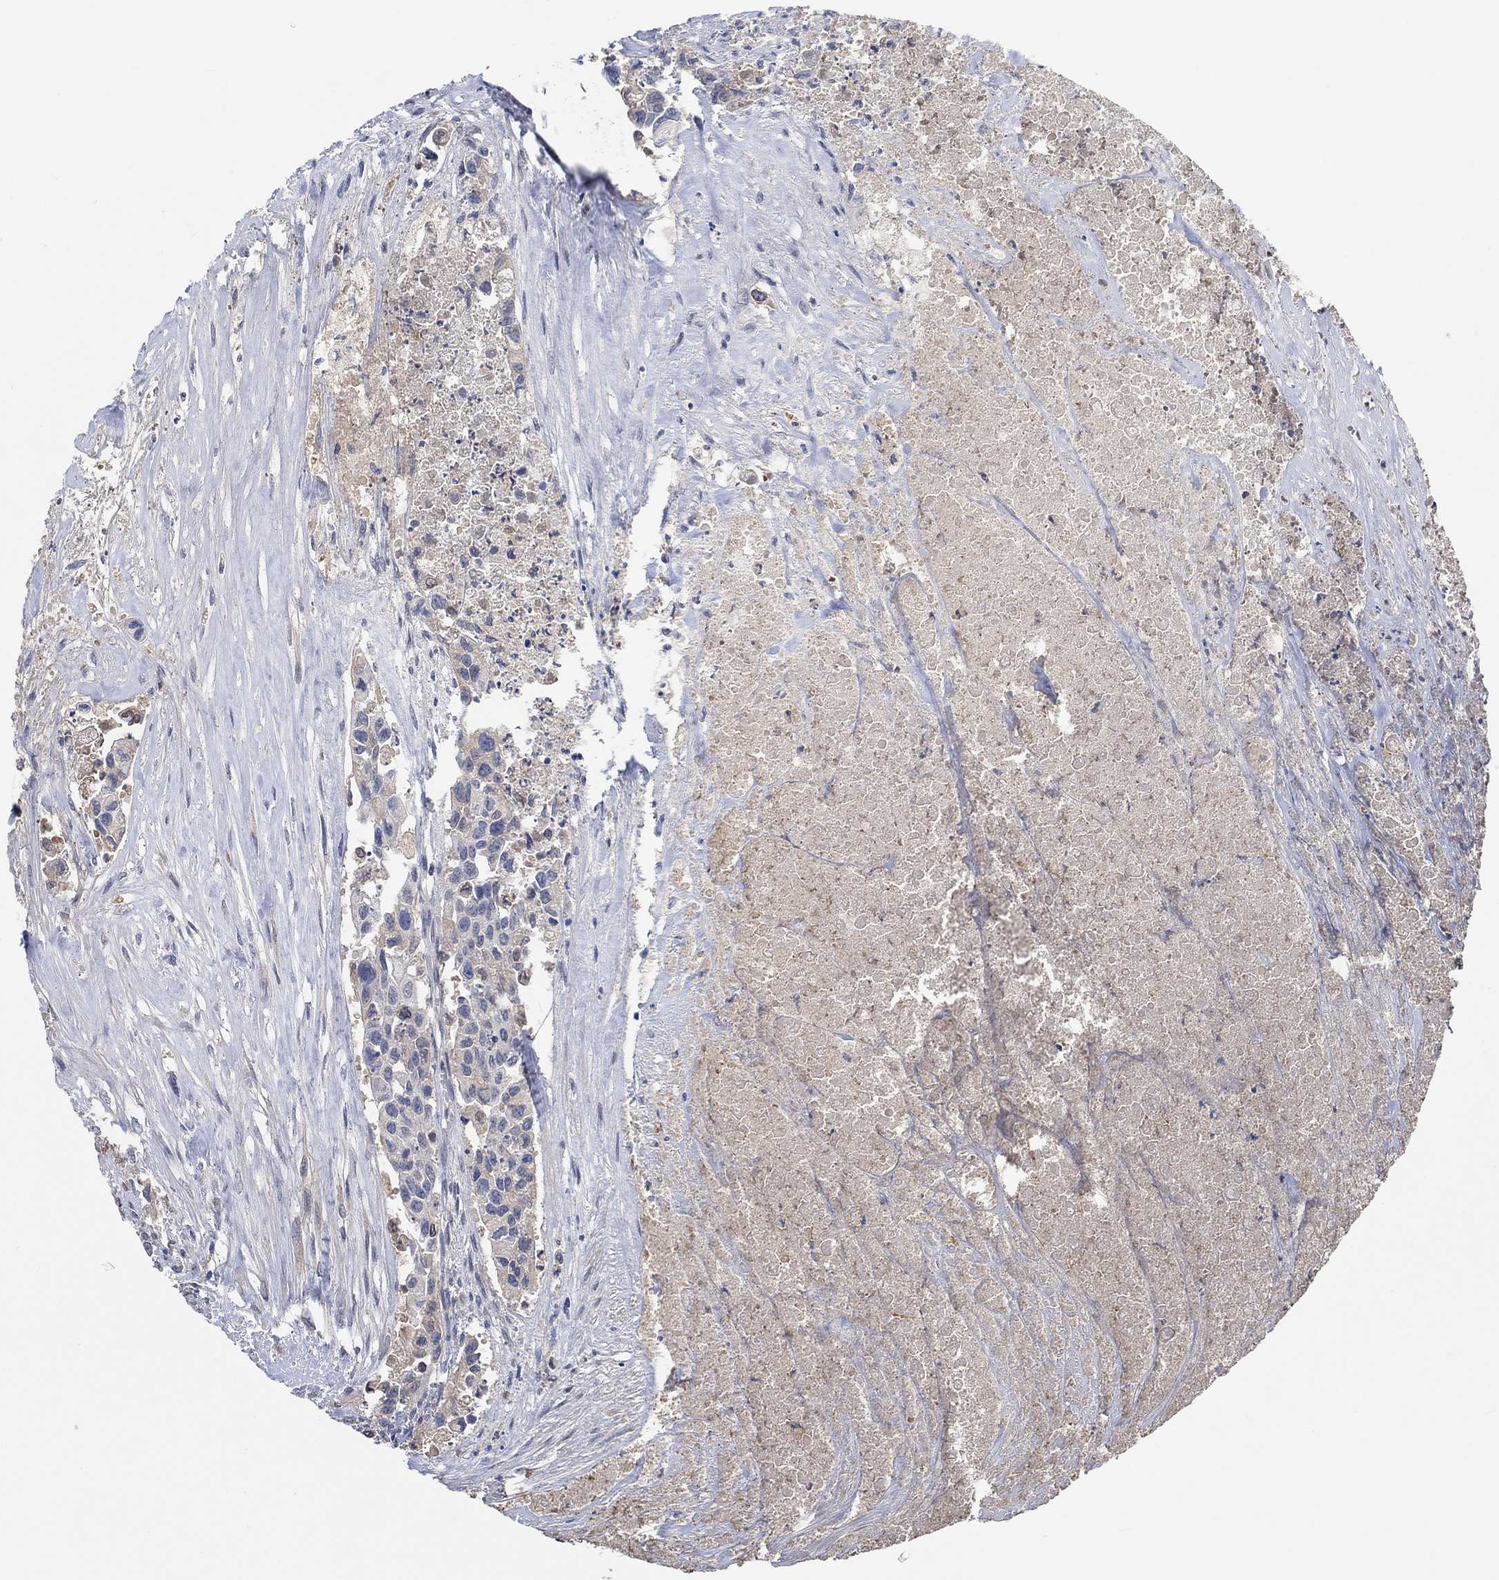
{"staining": {"intensity": "moderate", "quantity": "<25%", "location": "cytoplasmic/membranous"}, "tissue": "urothelial cancer", "cell_type": "Tumor cells", "image_type": "cancer", "snomed": [{"axis": "morphology", "description": "Urothelial carcinoma, High grade"}, {"axis": "topography", "description": "Urinary bladder"}], "caption": "Moderate cytoplasmic/membranous staining is identified in about <25% of tumor cells in urothelial cancer.", "gene": "MSTN", "patient": {"sex": "female", "age": 73}}